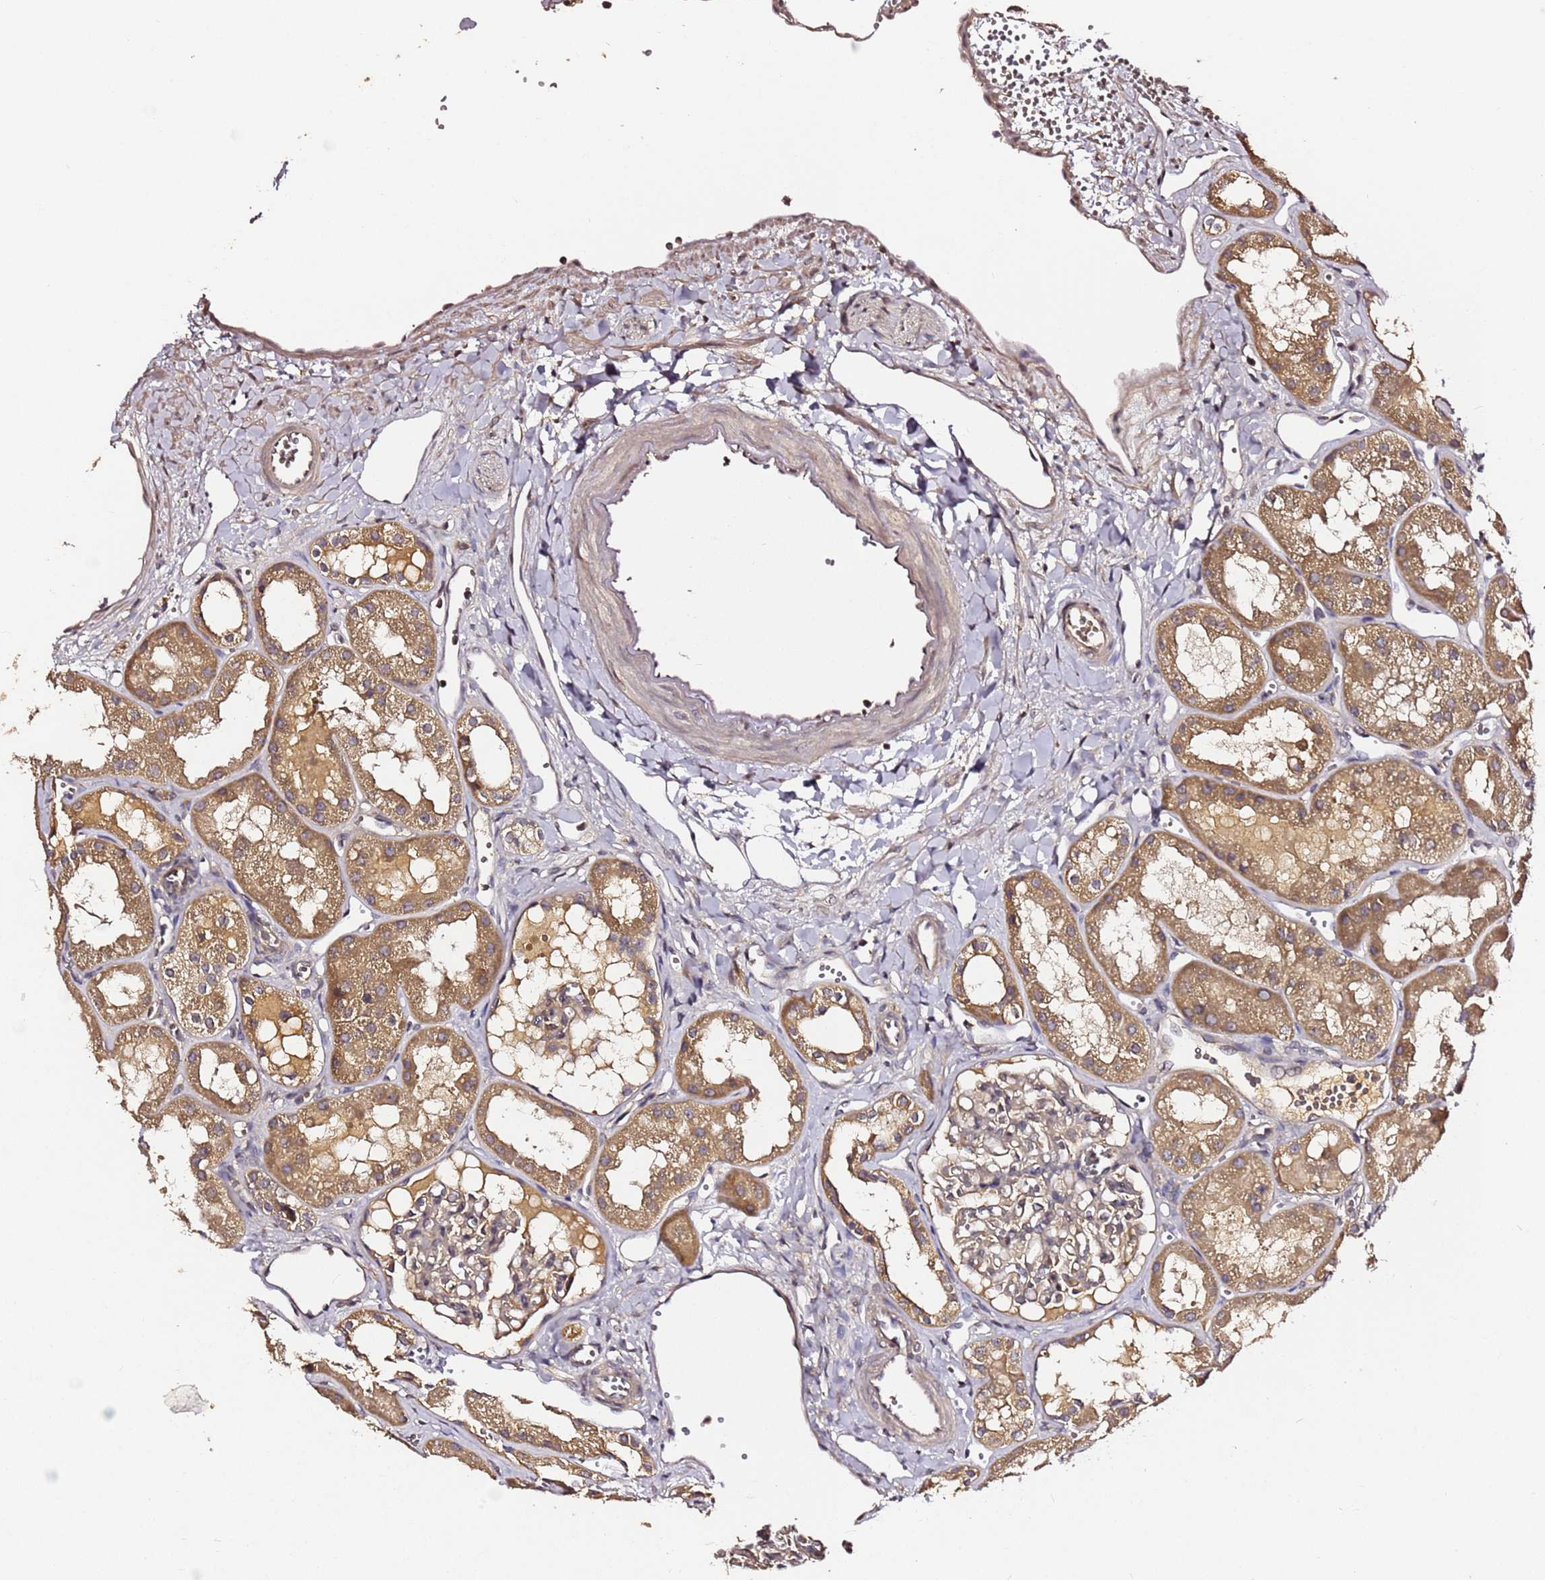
{"staining": {"intensity": "weak", "quantity": ">75%", "location": "cytoplasmic/membranous"}, "tissue": "kidney", "cell_type": "Cells in glomeruli", "image_type": "normal", "snomed": [{"axis": "morphology", "description": "Normal tissue, NOS"}, {"axis": "topography", "description": "Kidney"}], "caption": "IHC photomicrograph of unremarkable human kidney stained for a protein (brown), which reveals low levels of weak cytoplasmic/membranous expression in about >75% of cells in glomeruli.", "gene": "C6orf136", "patient": {"sex": "male", "age": 16}}